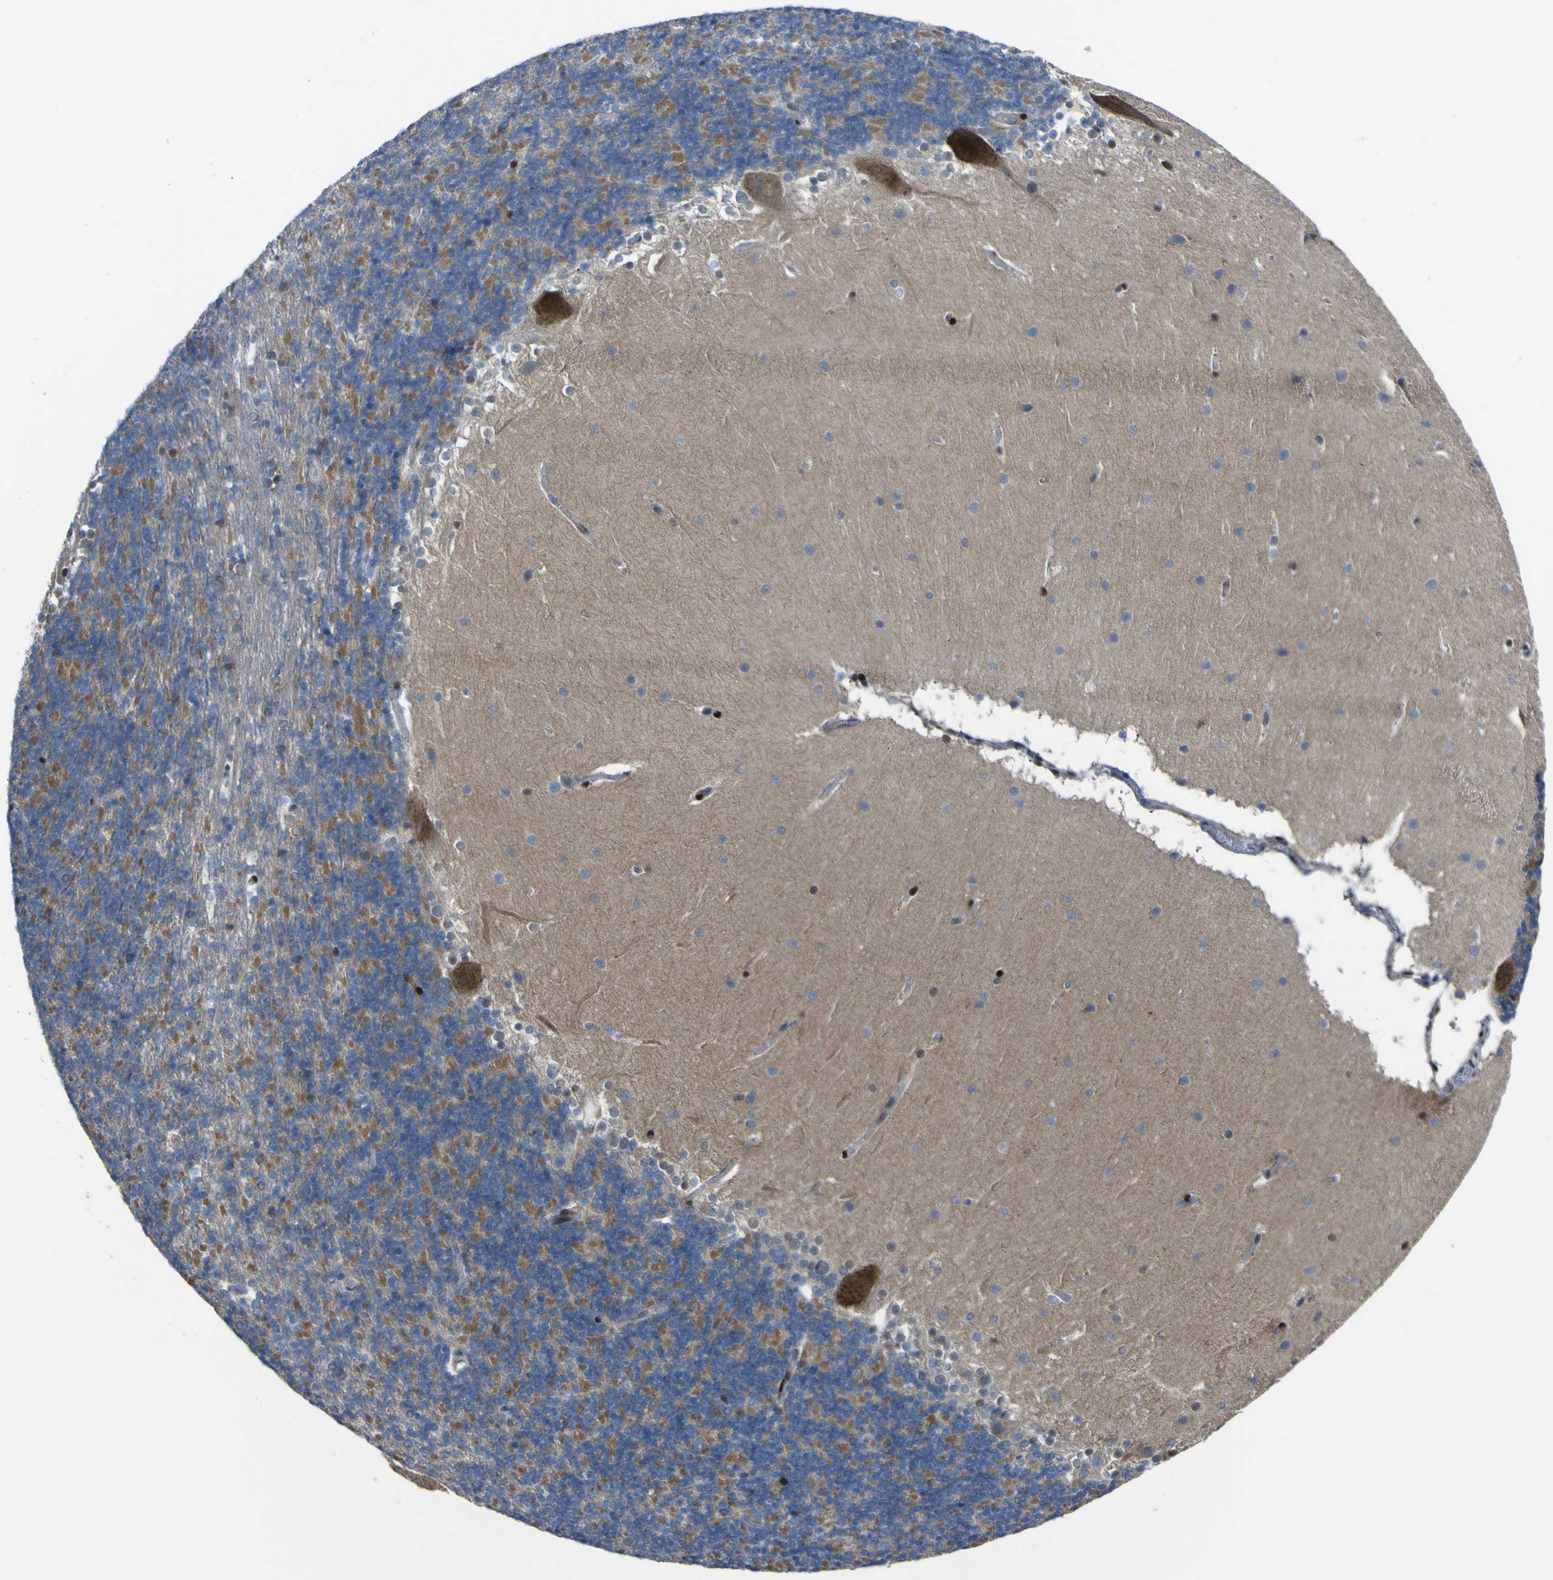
{"staining": {"intensity": "weak", "quantity": "25%-75%", "location": "cytoplasmic/membranous"}, "tissue": "cerebellum", "cell_type": "Cells in granular layer", "image_type": "normal", "snomed": [{"axis": "morphology", "description": "Normal tissue, NOS"}, {"axis": "topography", "description": "Cerebellum"}], "caption": "A high-resolution micrograph shows immunohistochemistry (IHC) staining of unremarkable cerebellum, which exhibits weak cytoplasmic/membranous positivity in approximately 25%-75% of cells in granular layer. (Brightfield microscopy of DAB IHC at high magnification).", "gene": "LRRN1", "patient": {"sex": "female", "age": 19}}